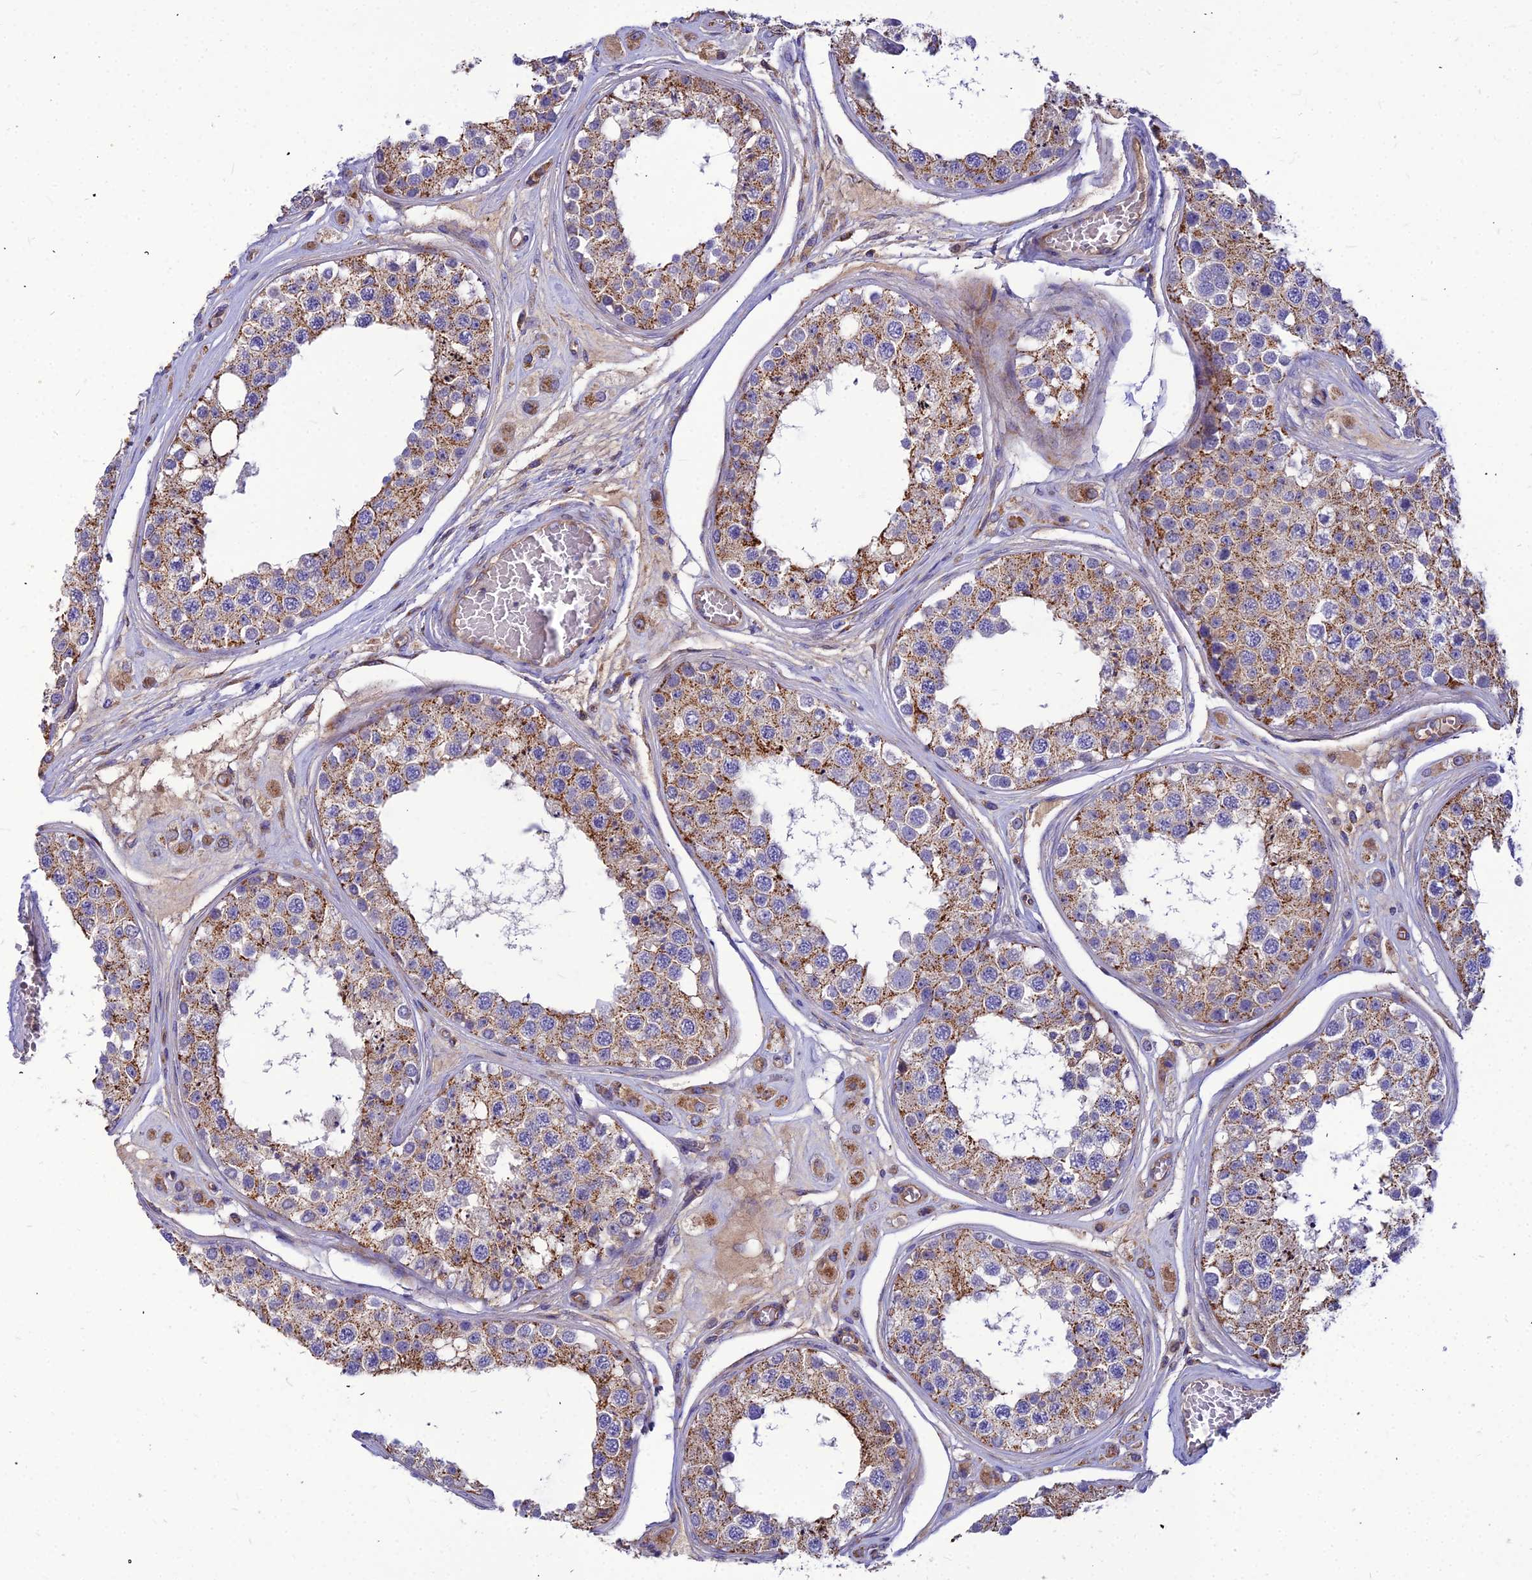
{"staining": {"intensity": "moderate", "quantity": "25%-75%", "location": "cytoplasmic/membranous"}, "tissue": "testis", "cell_type": "Cells in seminiferous ducts", "image_type": "normal", "snomed": [{"axis": "morphology", "description": "Normal tissue, NOS"}, {"axis": "topography", "description": "Testis"}], "caption": "Protein staining of benign testis shows moderate cytoplasmic/membranous expression in approximately 25%-75% of cells in seminiferous ducts.", "gene": "ASPHD1", "patient": {"sex": "male", "age": 25}}